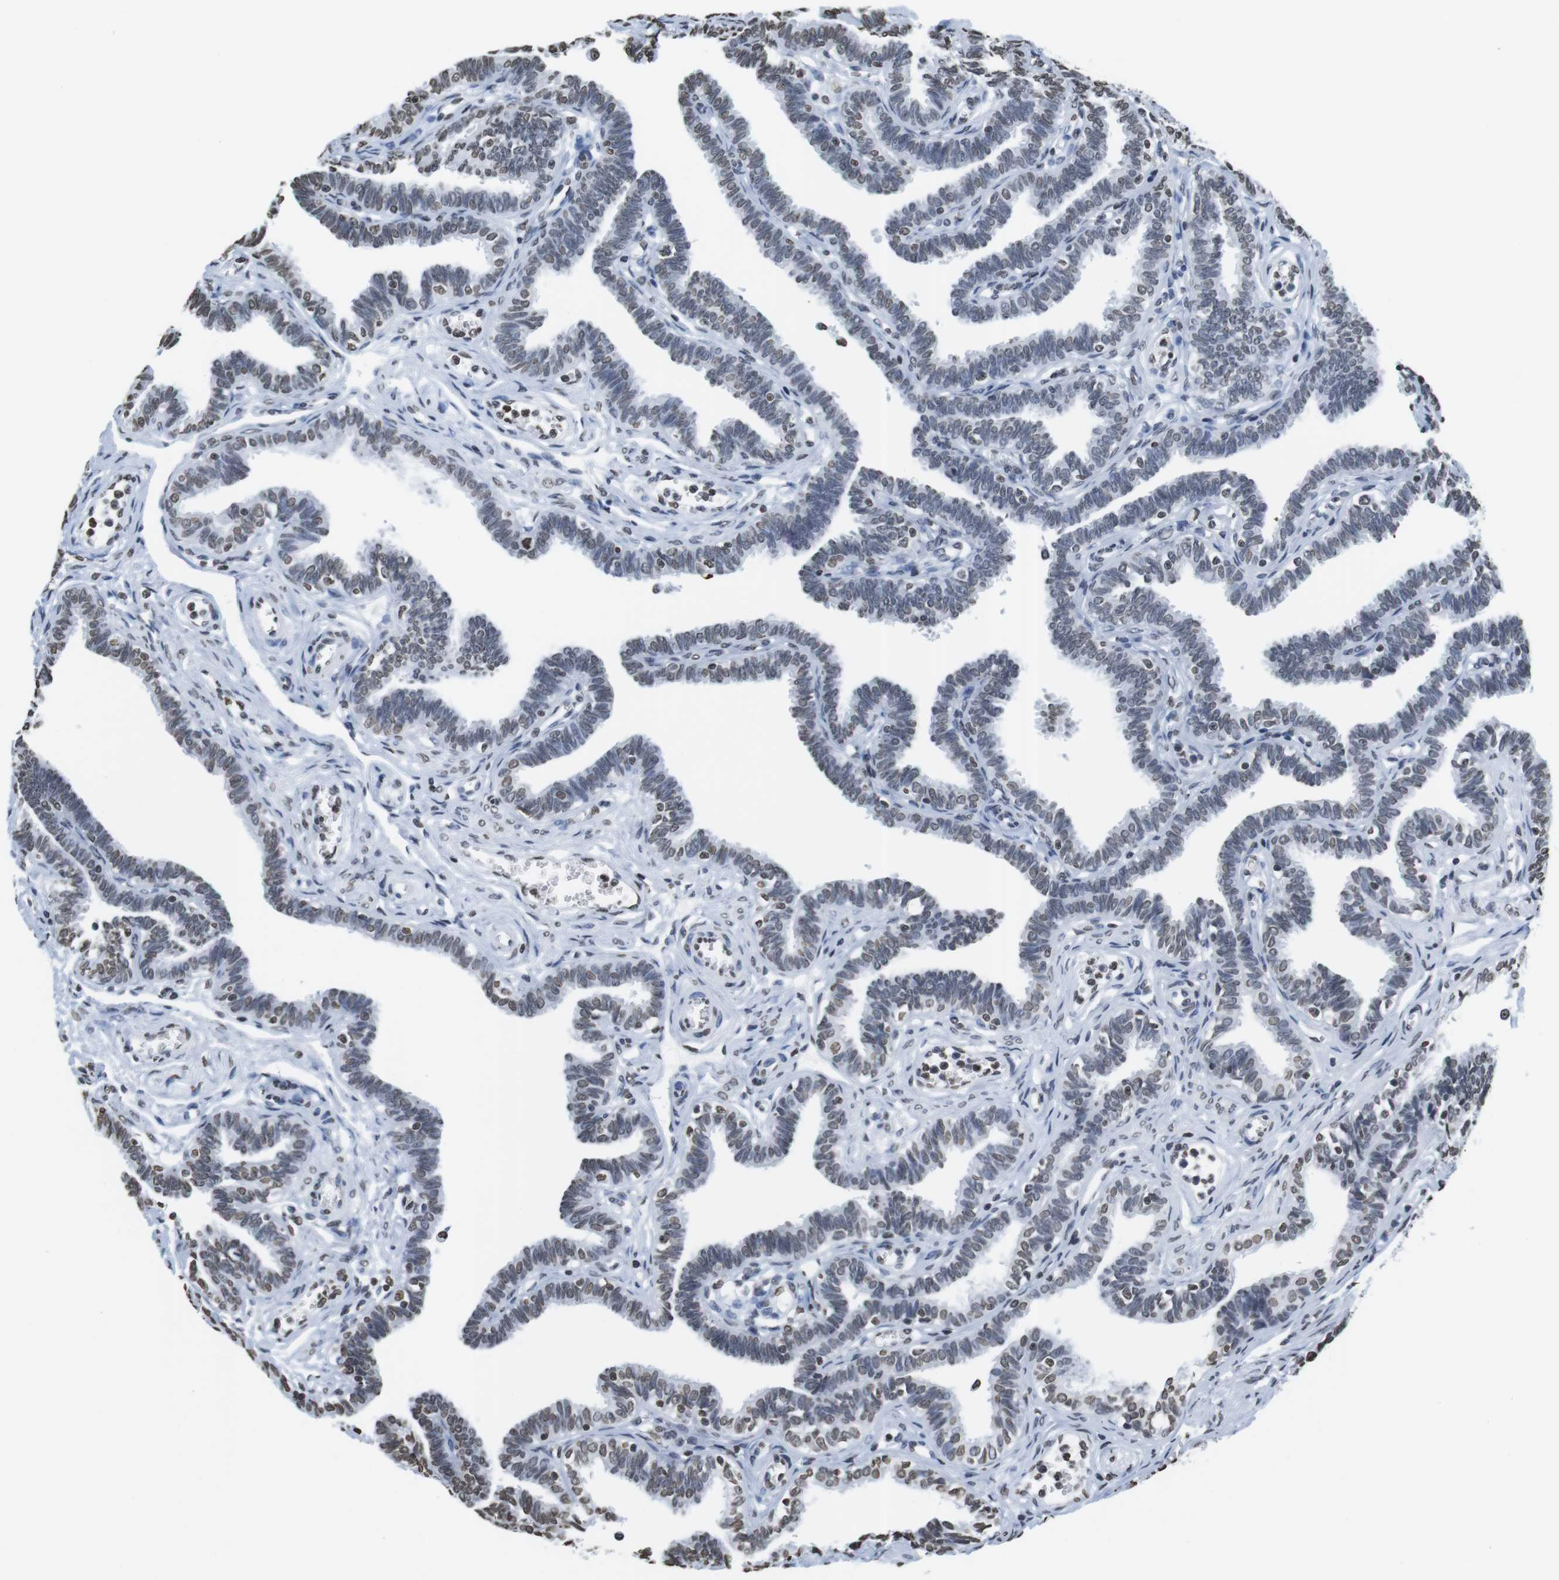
{"staining": {"intensity": "moderate", "quantity": "<25%", "location": "nuclear"}, "tissue": "fallopian tube", "cell_type": "Glandular cells", "image_type": "normal", "snomed": [{"axis": "morphology", "description": "Normal tissue, NOS"}, {"axis": "topography", "description": "Fallopian tube"}, {"axis": "topography", "description": "Ovary"}], "caption": "Protein staining exhibits moderate nuclear expression in about <25% of glandular cells in benign fallopian tube.", "gene": "BSX", "patient": {"sex": "female", "age": 23}}